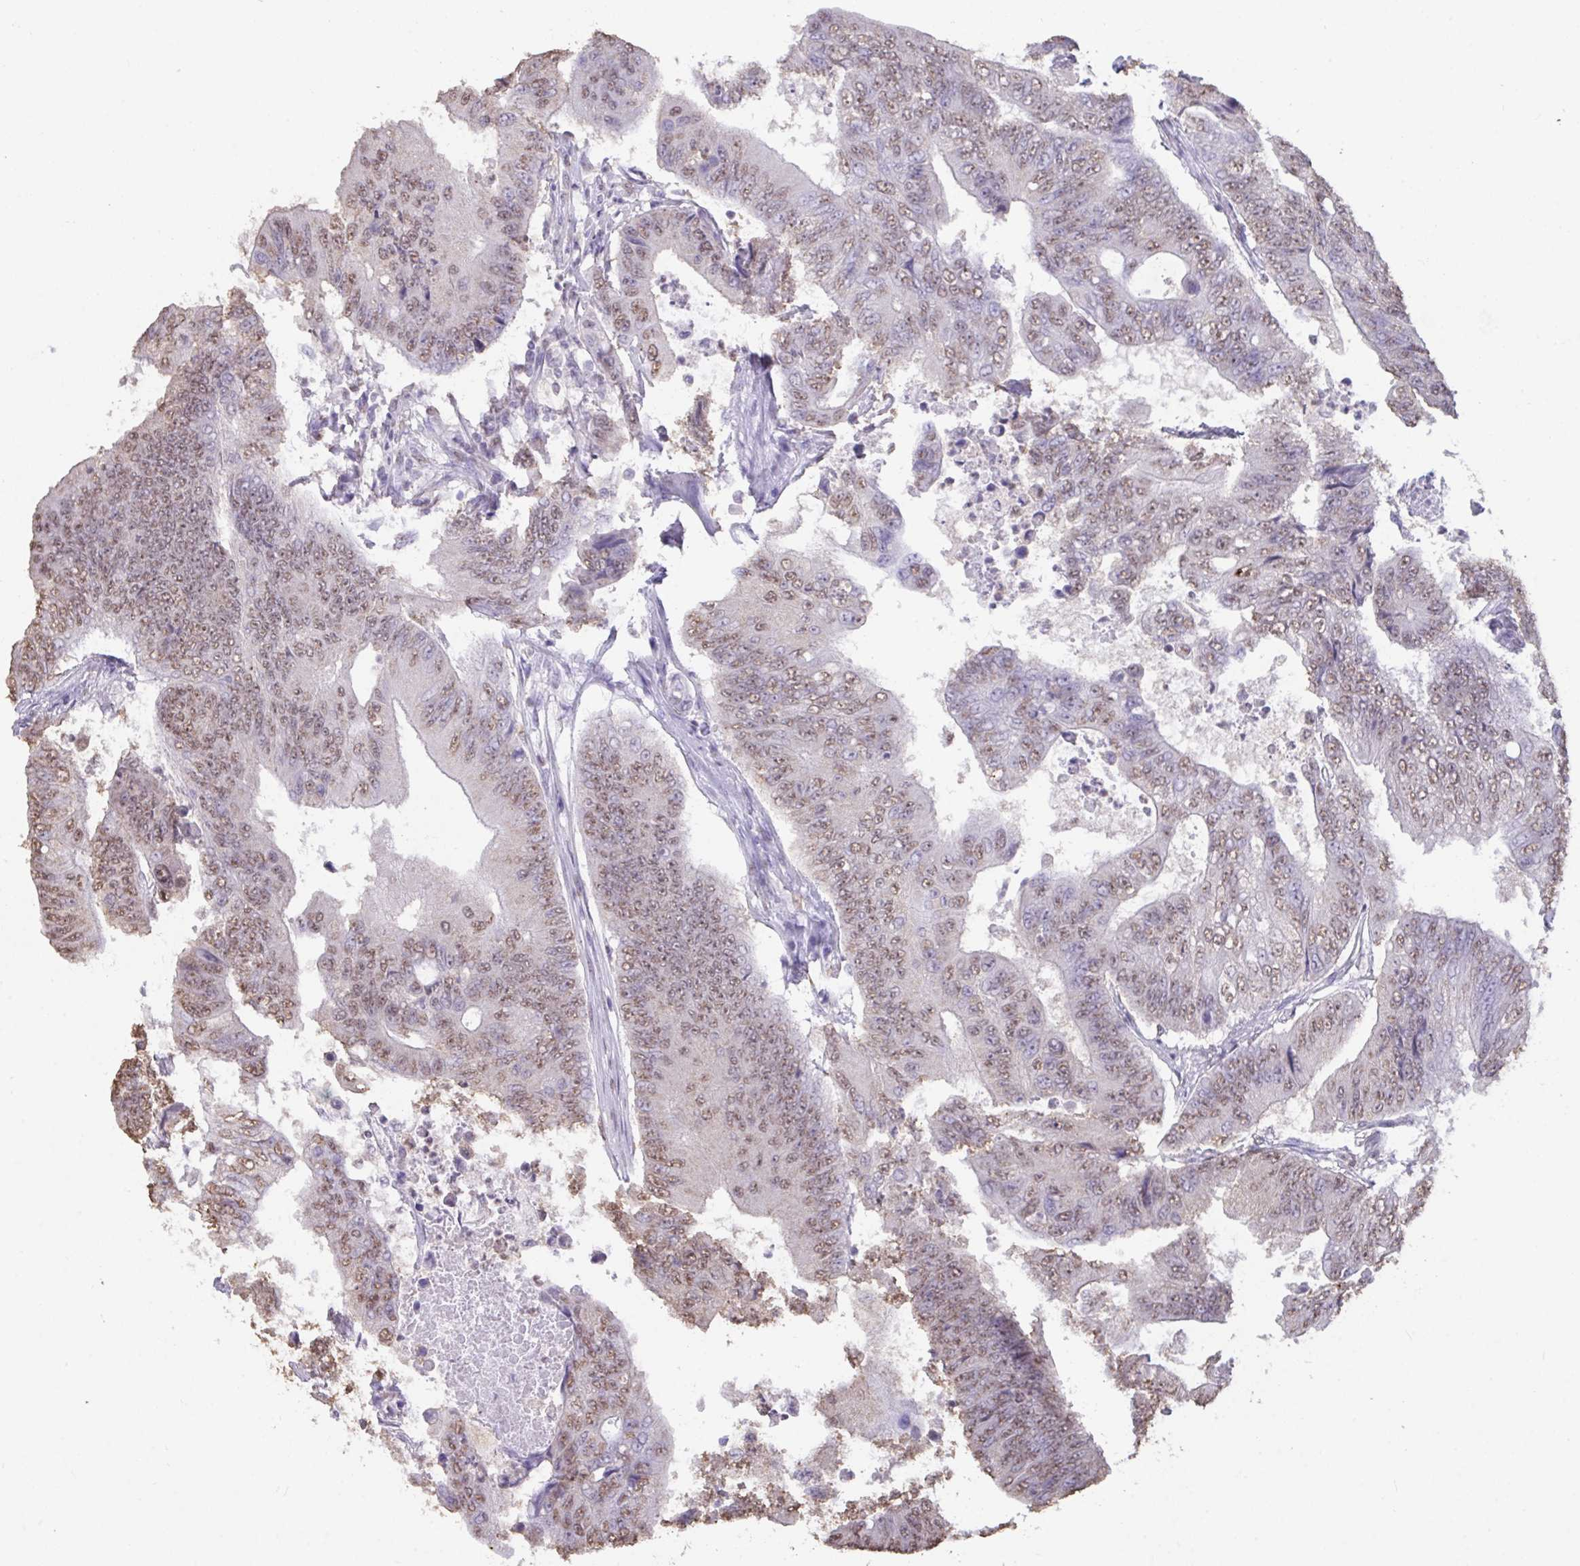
{"staining": {"intensity": "moderate", "quantity": "25%-75%", "location": "nuclear"}, "tissue": "colorectal cancer", "cell_type": "Tumor cells", "image_type": "cancer", "snomed": [{"axis": "morphology", "description": "Adenocarcinoma, NOS"}, {"axis": "topography", "description": "Colon"}], "caption": "Immunohistochemical staining of adenocarcinoma (colorectal) displays medium levels of moderate nuclear protein expression in about 25%-75% of tumor cells.", "gene": "SEMA6B", "patient": {"sex": "female", "age": 48}}